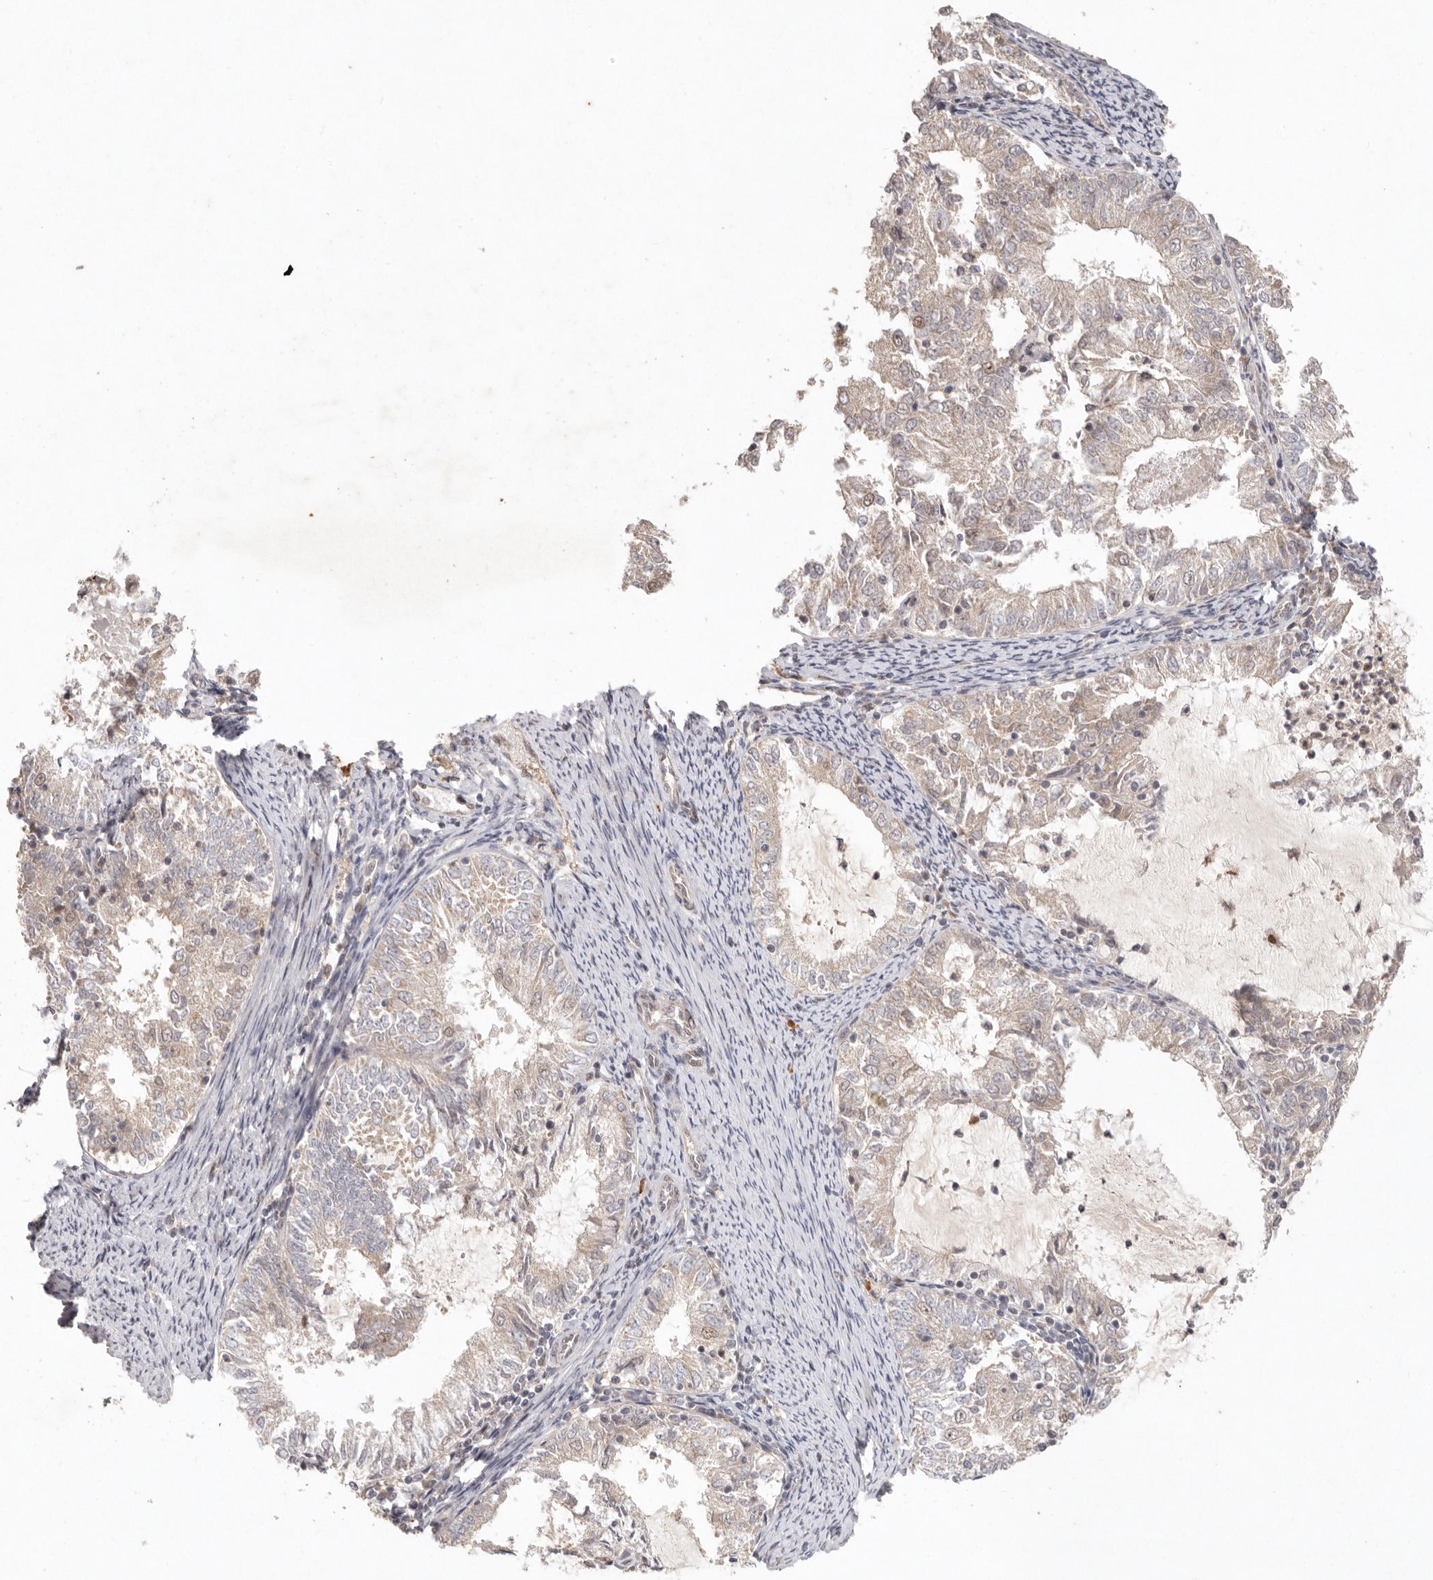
{"staining": {"intensity": "weak", "quantity": "25%-75%", "location": "cytoplasmic/membranous"}, "tissue": "endometrial cancer", "cell_type": "Tumor cells", "image_type": "cancer", "snomed": [{"axis": "morphology", "description": "Adenocarcinoma, NOS"}, {"axis": "topography", "description": "Endometrium"}], "caption": "DAB immunohistochemical staining of endometrial cancer (adenocarcinoma) displays weak cytoplasmic/membranous protein staining in approximately 25%-75% of tumor cells.", "gene": "LRRC75A", "patient": {"sex": "female", "age": 57}}